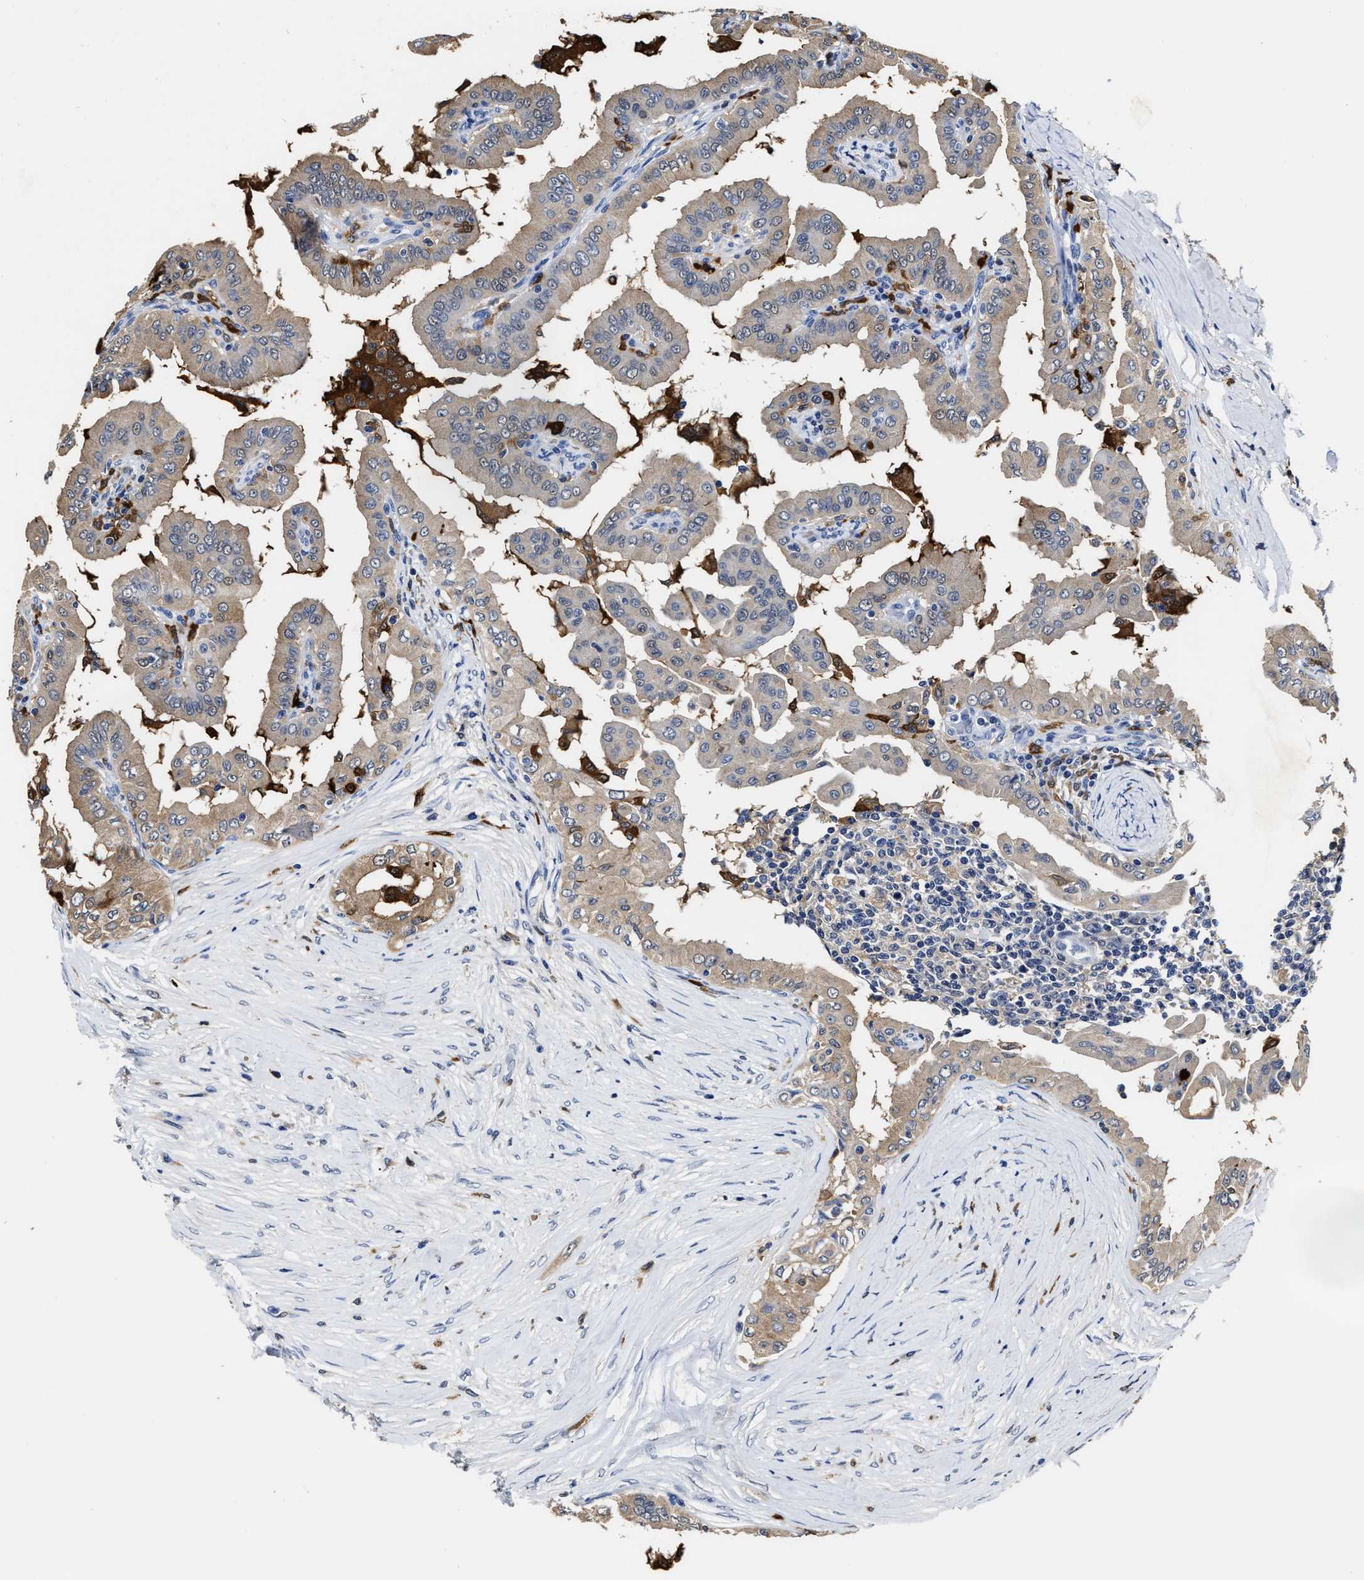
{"staining": {"intensity": "weak", "quantity": "<25%", "location": "cytoplasmic/membranous"}, "tissue": "thyroid cancer", "cell_type": "Tumor cells", "image_type": "cancer", "snomed": [{"axis": "morphology", "description": "Papillary adenocarcinoma, NOS"}, {"axis": "topography", "description": "Thyroid gland"}], "caption": "Thyroid cancer (papillary adenocarcinoma) was stained to show a protein in brown. There is no significant staining in tumor cells.", "gene": "PRPF4B", "patient": {"sex": "male", "age": 33}}